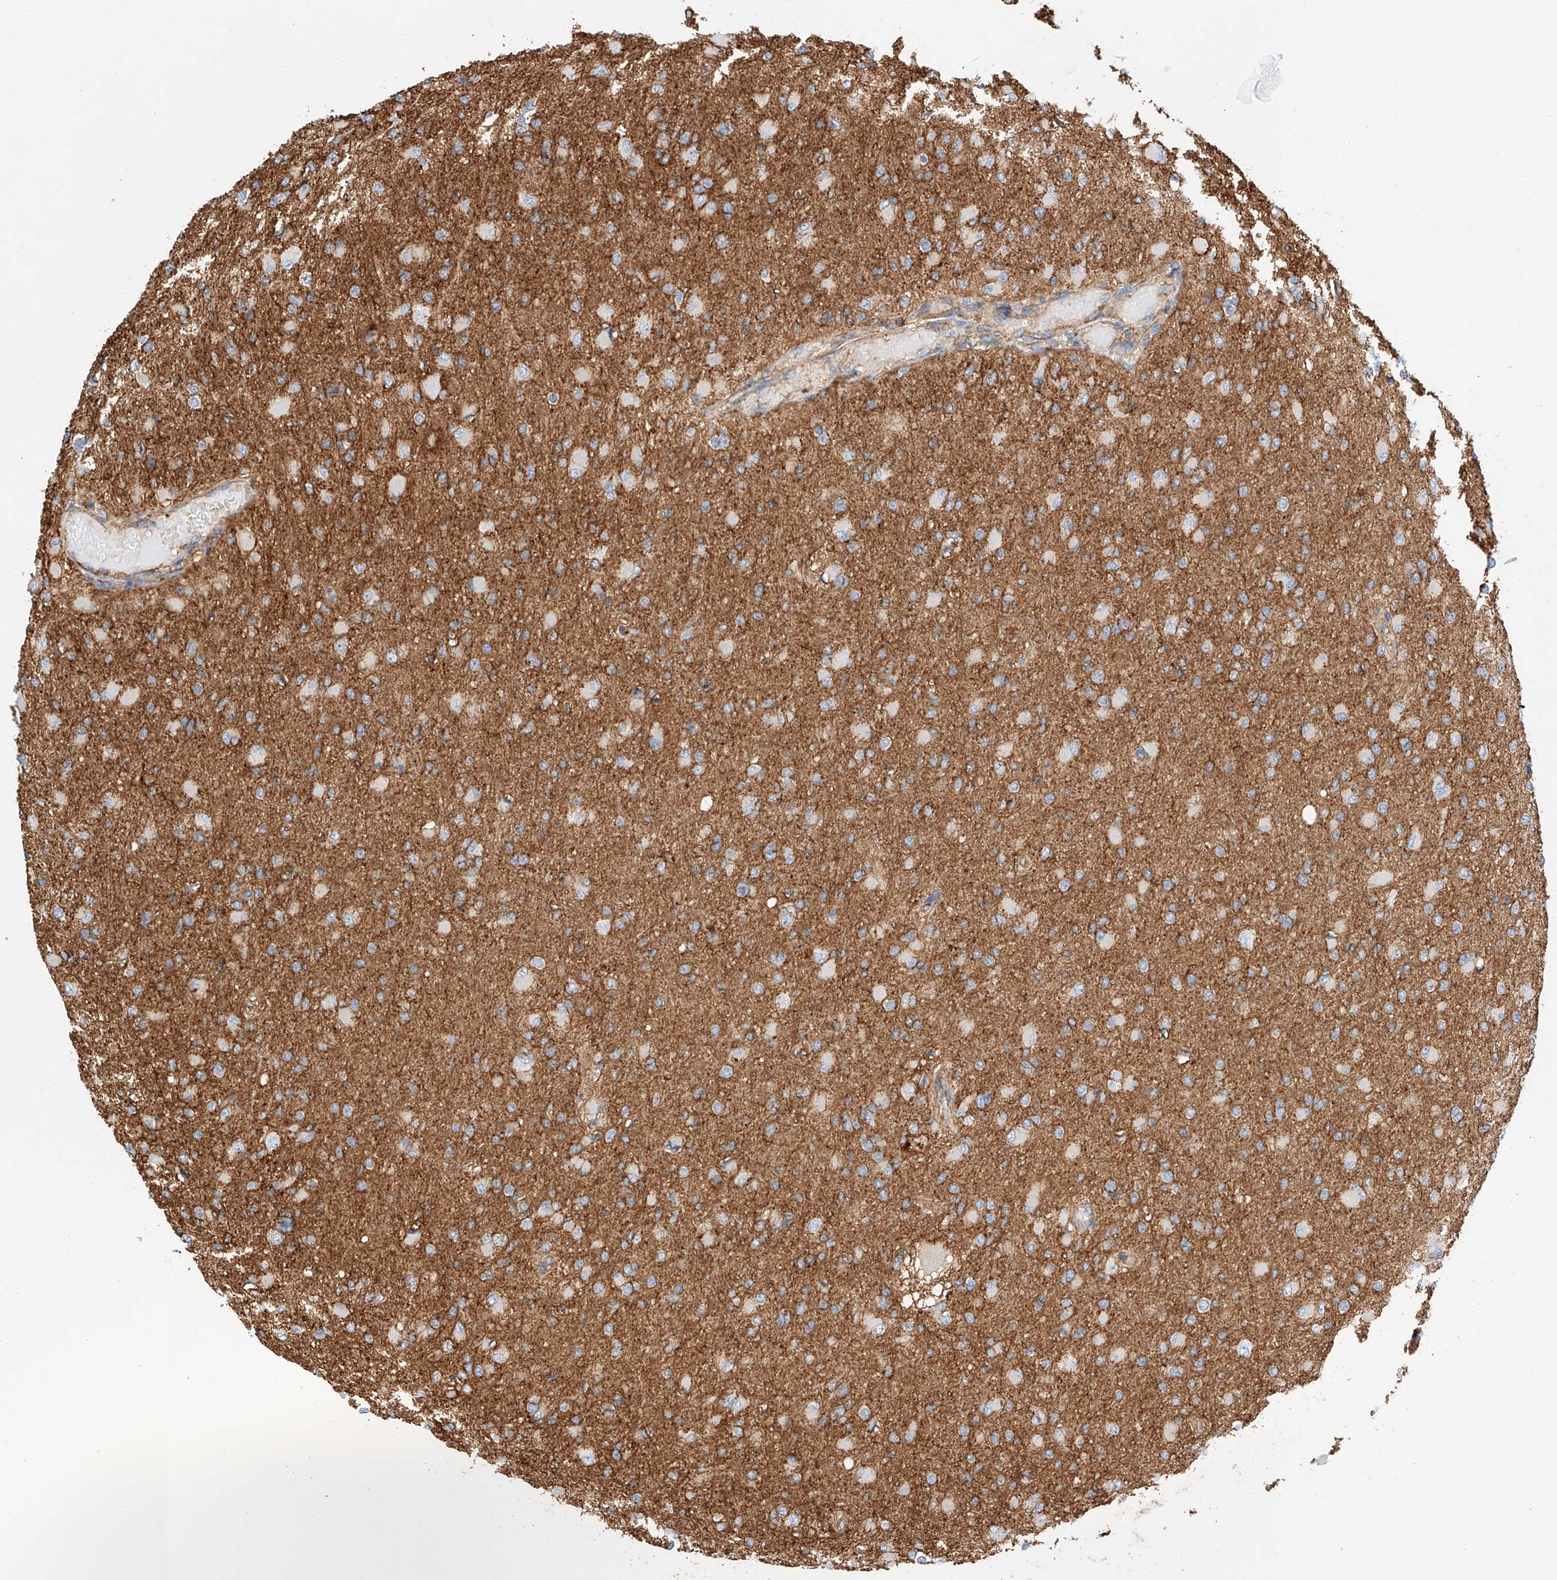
{"staining": {"intensity": "moderate", "quantity": "25%-75%", "location": "cytoplasmic/membranous"}, "tissue": "glioma", "cell_type": "Tumor cells", "image_type": "cancer", "snomed": [{"axis": "morphology", "description": "Glioma, malignant, High grade"}, {"axis": "topography", "description": "Cerebral cortex"}], "caption": "An image of glioma stained for a protein demonstrates moderate cytoplasmic/membranous brown staining in tumor cells.", "gene": "HAUS4", "patient": {"sex": "female", "age": 36}}